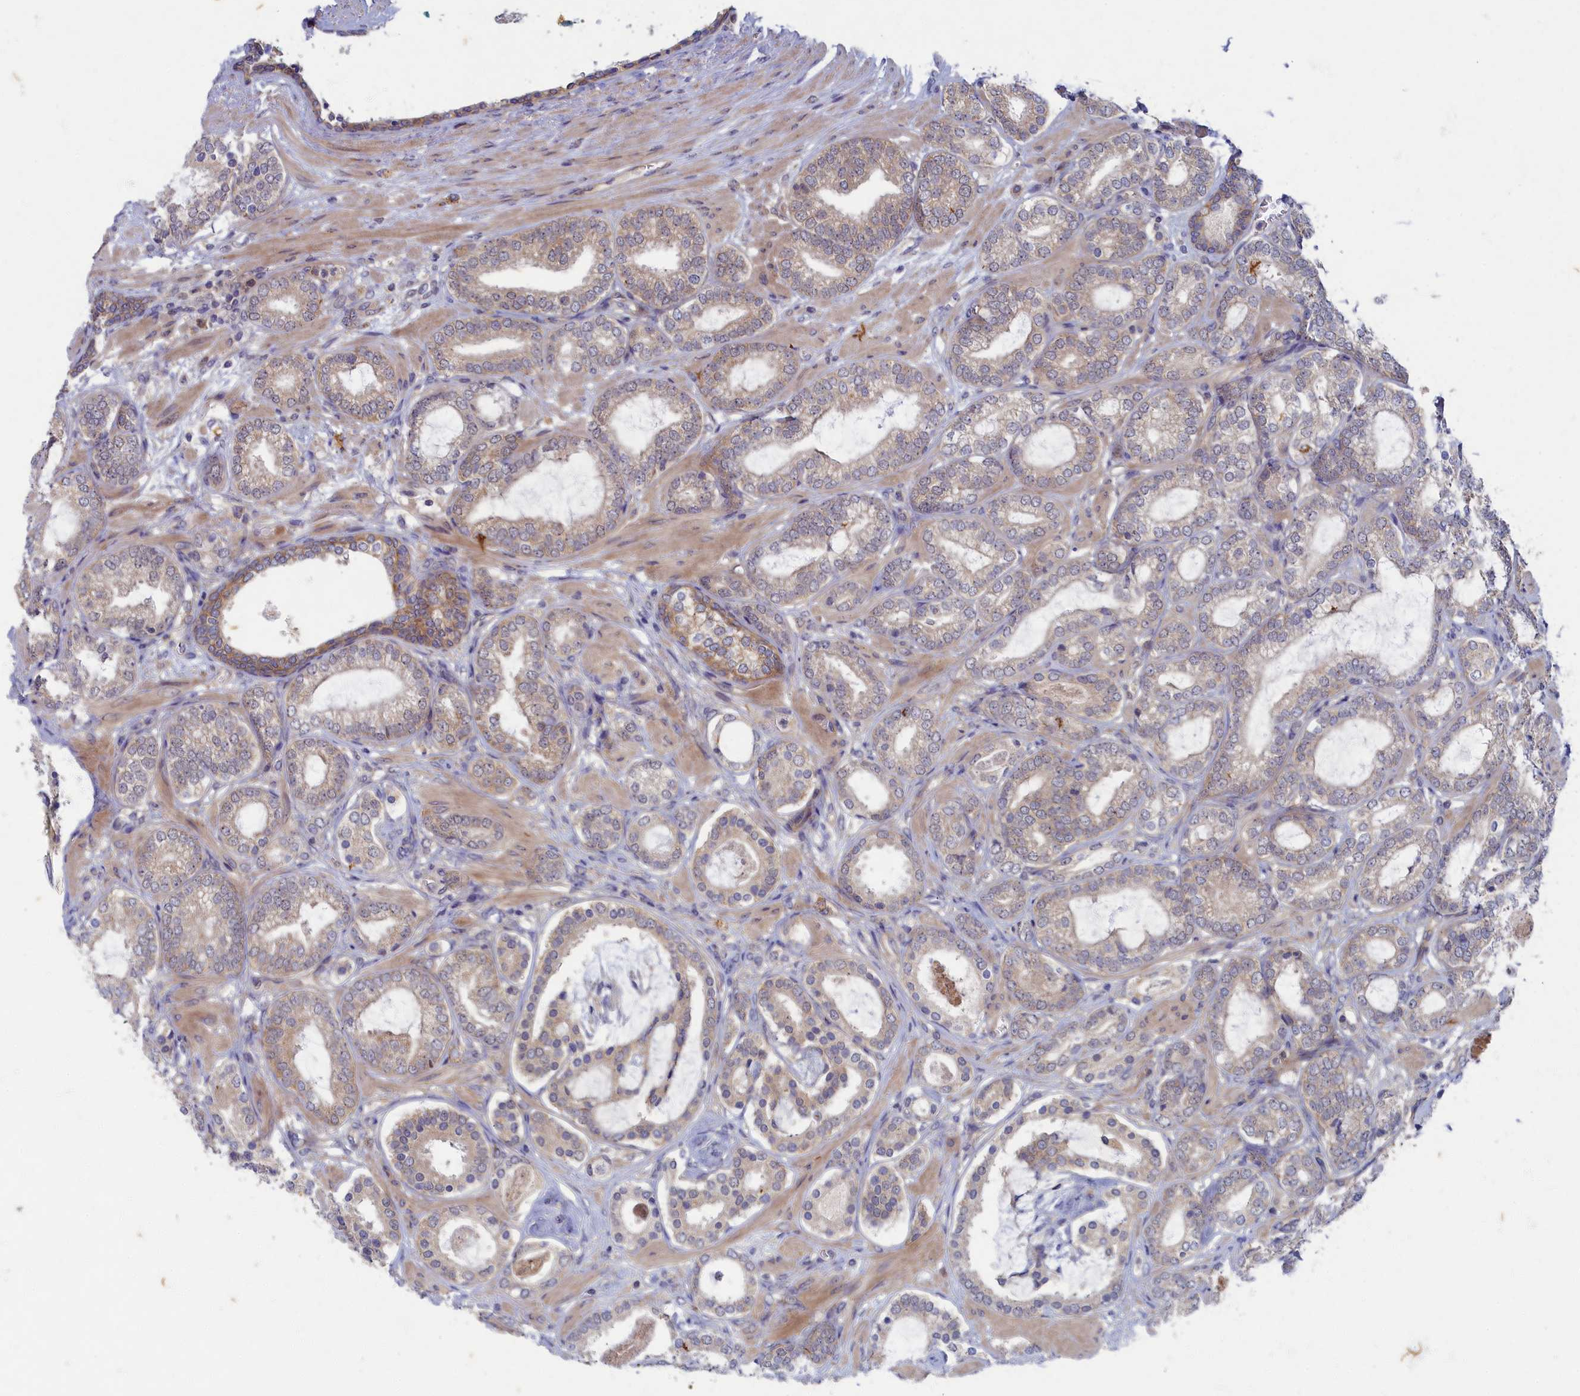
{"staining": {"intensity": "negative", "quantity": "none", "location": "none"}, "tissue": "prostate cancer", "cell_type": "Tumor cells", "image_type": "cancer", "snomed": [{"axis": "morphology", "description": "Adenocarcinoma, High grade"}, {"axis": "topography", "description": "Prostate"}], "caption": "Image shows no significant protein positivity in tumor cells of adenocarcinoma (high-grade) (prostate).", "gene": "WDR59", "patient": {"sex": "male", "age": 60}}